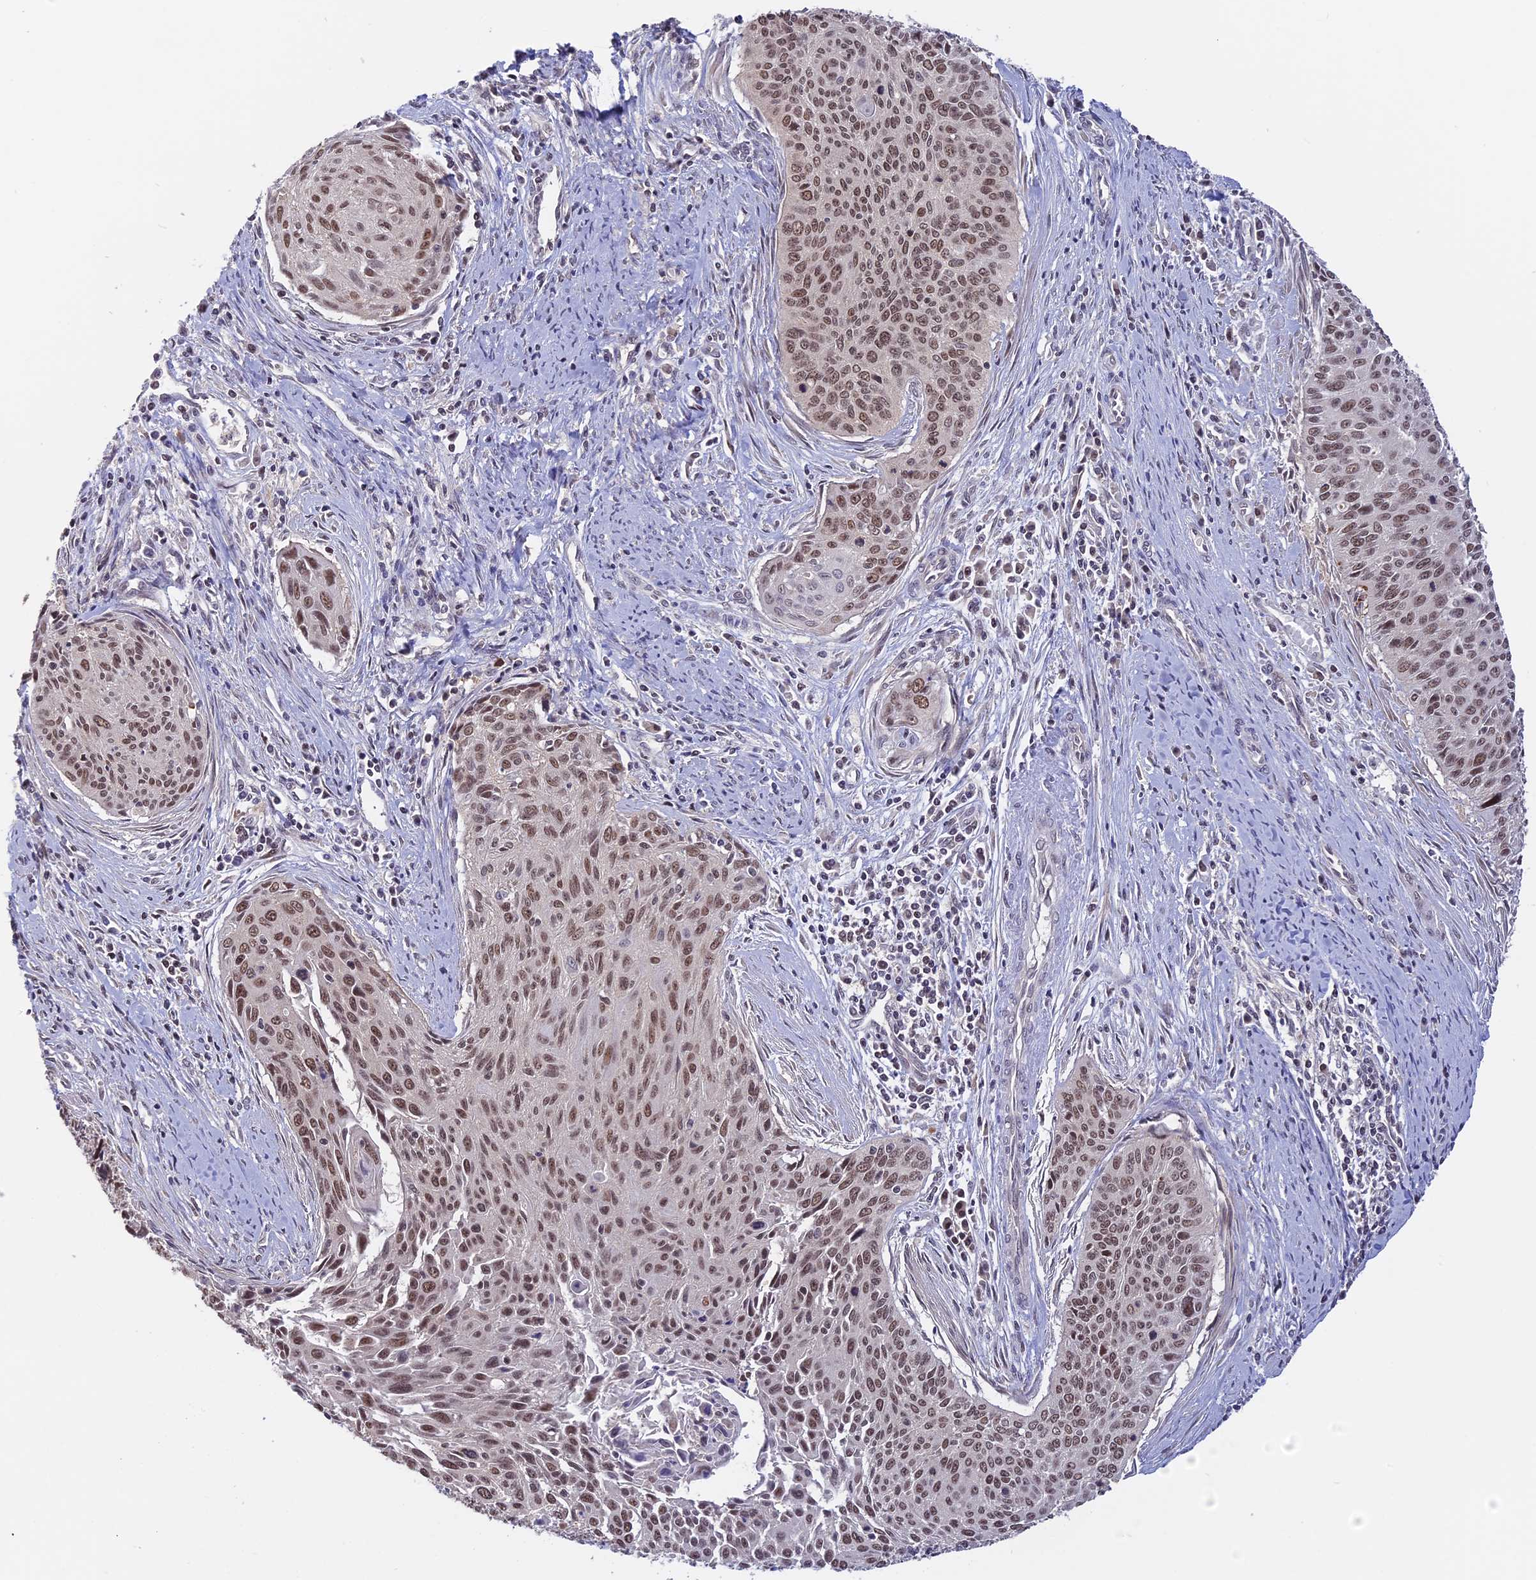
{"staining": {"intensity": "moderate", "quantity": ">75%", "location": "nuclear"}, "tissue": "cervical cancer", "cell_type": "Tumor cells", "image_type": "cancer", "snomed": [{"axis": "morphology", "description": "Squamous cell carcinoma, NOS"}, {"axis": "topography", "description": "Cervix"}], "caption": "Immunohistochemistry (IHC) (DAB (3,3'-diaminobenzidine)) staining of cervical cancer exhibits moderate nuclear protein positivity in about >75% of tumor cells.", "gene": "RFC5", "patient": {"sex": "female", "age": 55}}